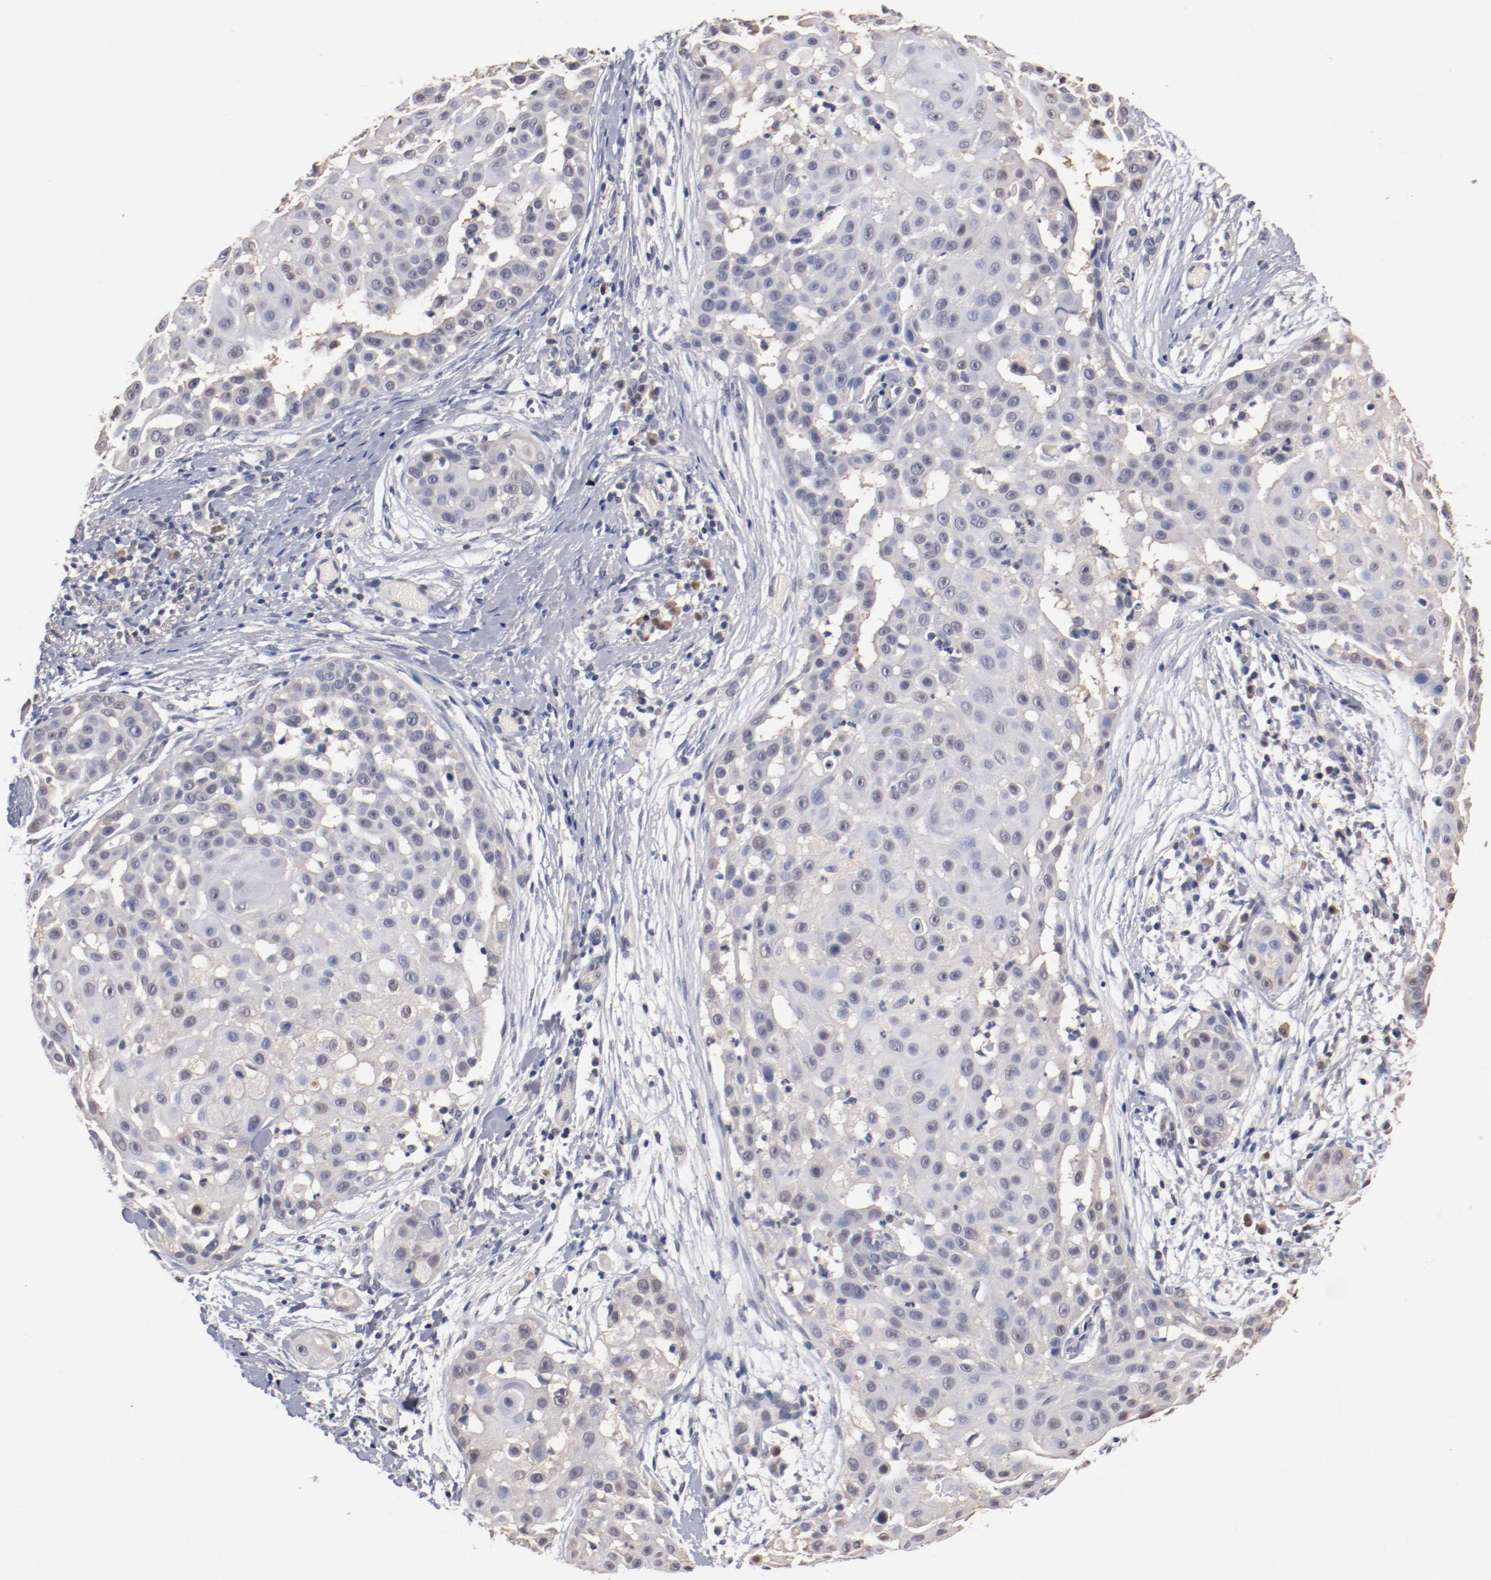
{"staining": {"intensity": "weak", "quantity": "<25%", "location": "cytoplasmic/membranous"}, "tissue": "skin cancer", "cell_type": "Tumor cells", "image_type": "cancer", "snomed": [{"axis": "morphology", "description": "Squamous cell carcinoma, NOS"}, {"axis": "topography", "description": "Skin"}], "caption": "Tumor cells show no significant staining in skin cancer (squamous cell carcinoma). (Immunohistochemistry (ihc), brightfield microscopy, high magnification).", "gene": "MIF", "patient": {"sex": "female", "age": 57}}